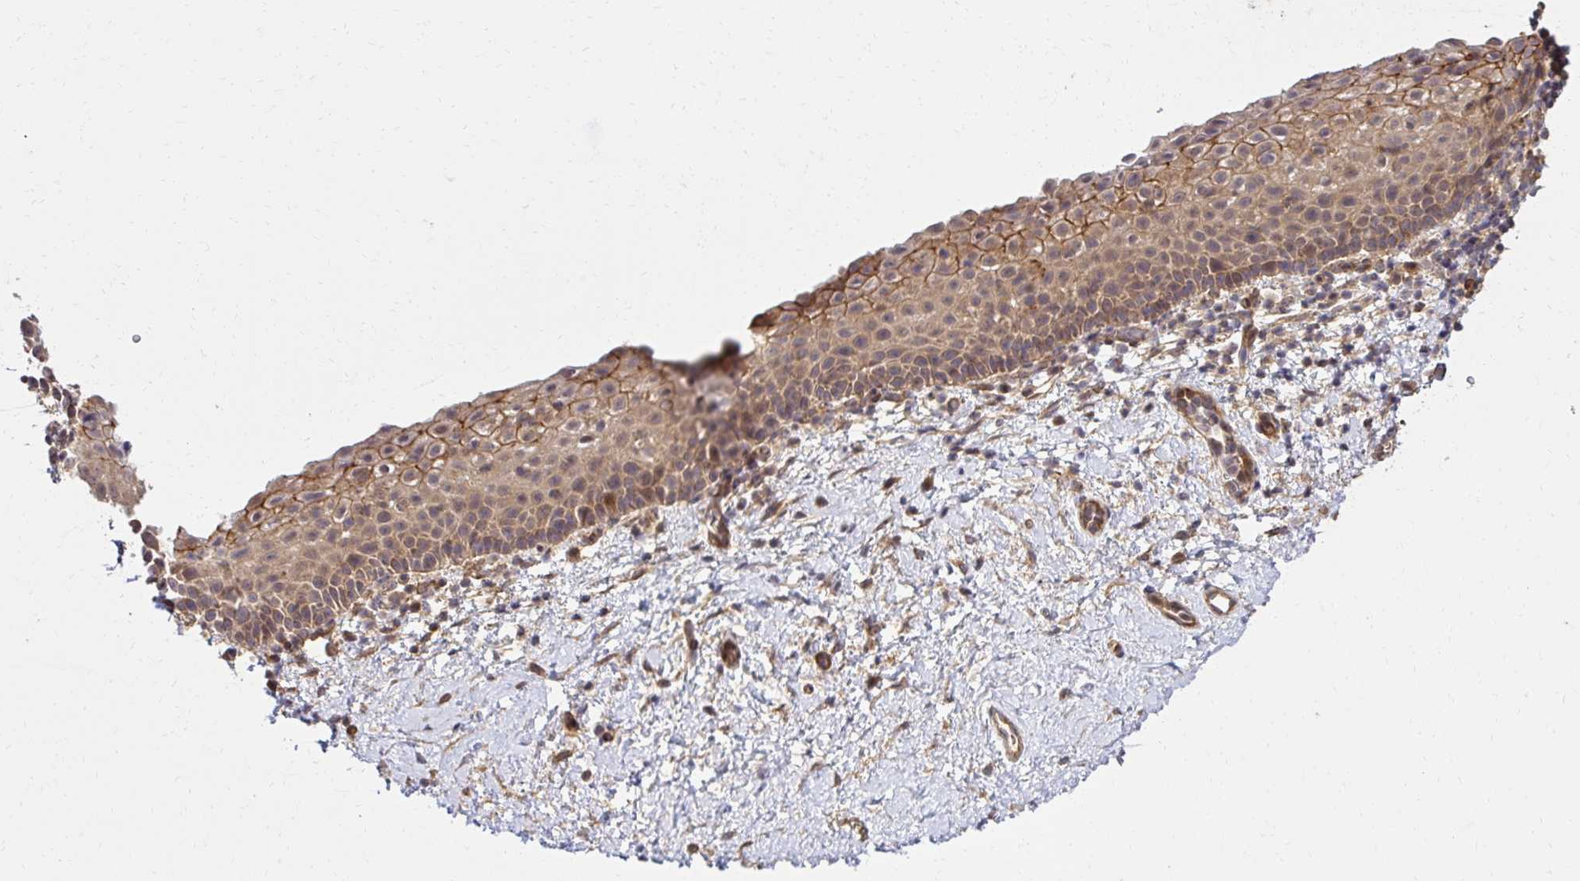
{"staining": {"intensity": "moderate", "quantity": "25%-75%", "location": "cytoplasmic/membranous,nuclear"}, "tissue": "vagina", "cell_type": "Squamous epithelial cells", "image_type": "normal", "snomed": [{"axis": "morphology", "description": "Normal tissue, NOS"}, {"axis": "topography", "description": "Vagina"}], "caption": "Brown immunohistochemical staining in unremarkable vagina demonstrates moderate cytoplasmic/membranous,nuclear staining in approximately 25%-75% of squamous epithelial cells.", "gene": "PSMA4", "patient": {"sex": "female", "age": 61}}